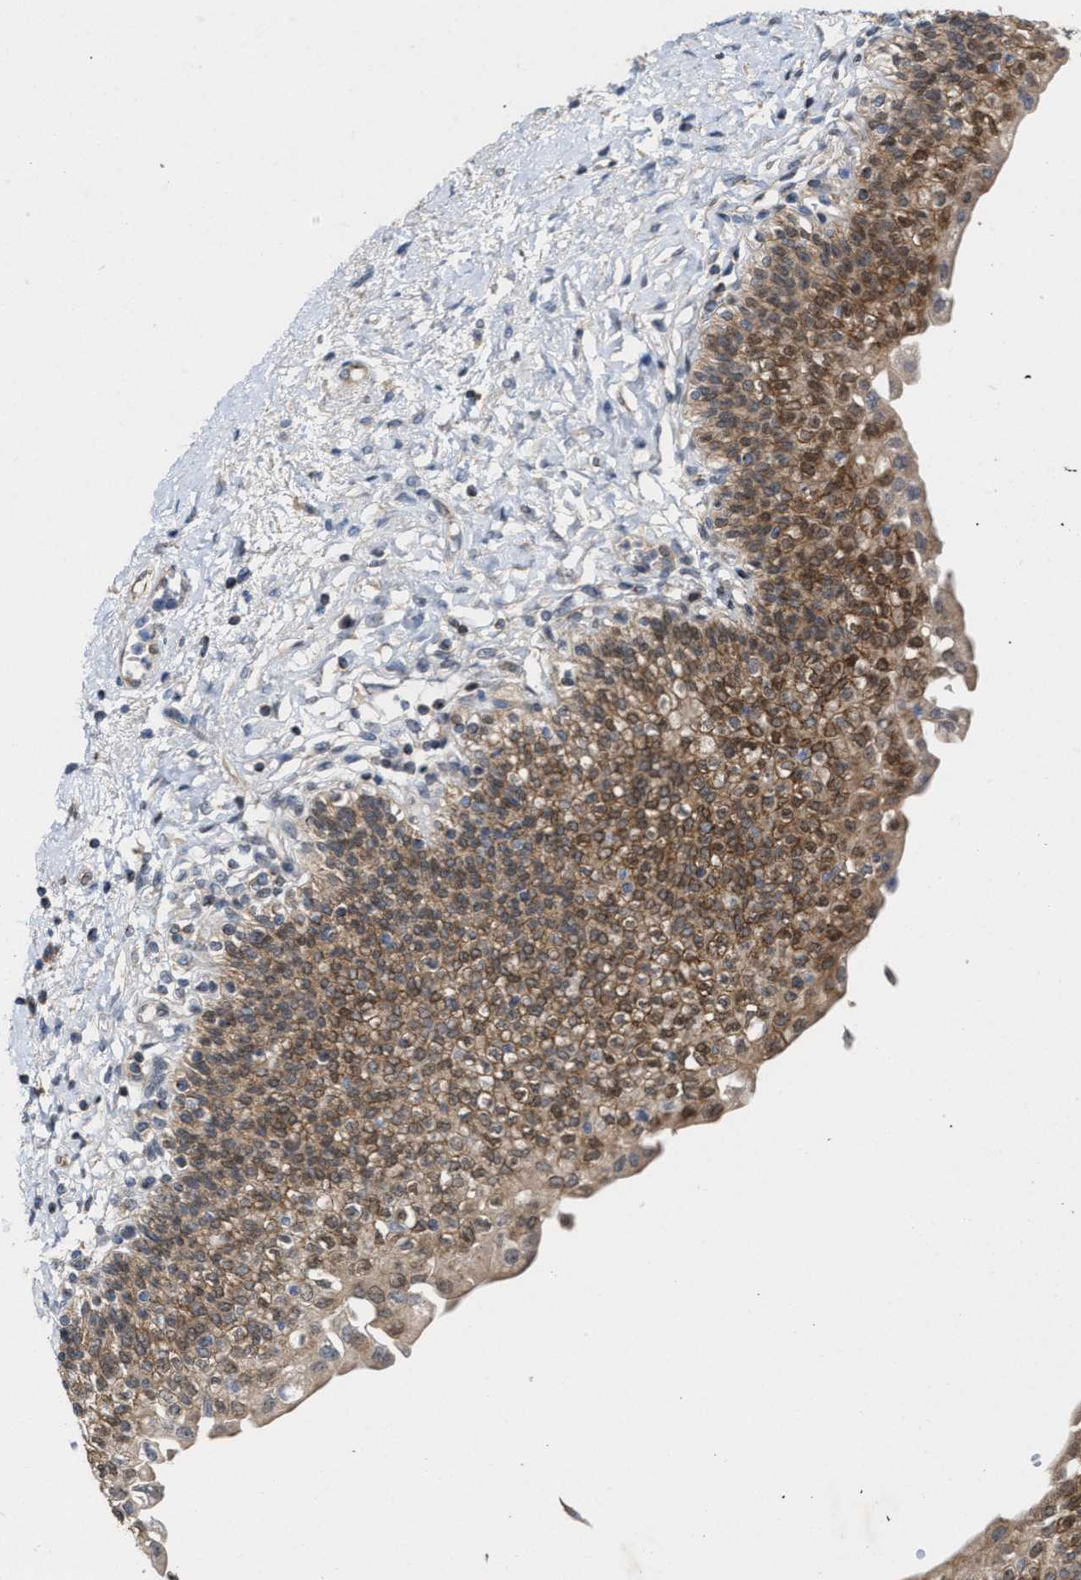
{"staining": {"intensity": "moderate", "quantity": ">75%", "location": "cytoplasmic/membranous,nuclear"}, "tissue": "urinary bladder", "cell_type": "Urothelial cells", "image_type": "normal", "snomed": [{"axis": "morphology", "description": "Normal tissue, NOS"}, {"axis": "topography", "description": "Urinary bladder"}], "caption": "Protein analysis of normal urinary bladder reveals moderate cytoplasmic/membranous,nuclear expression in approximately >75% of urothelial cells.", "gene": "BBLN", "patient": {"sex": "male", "age": 55}}